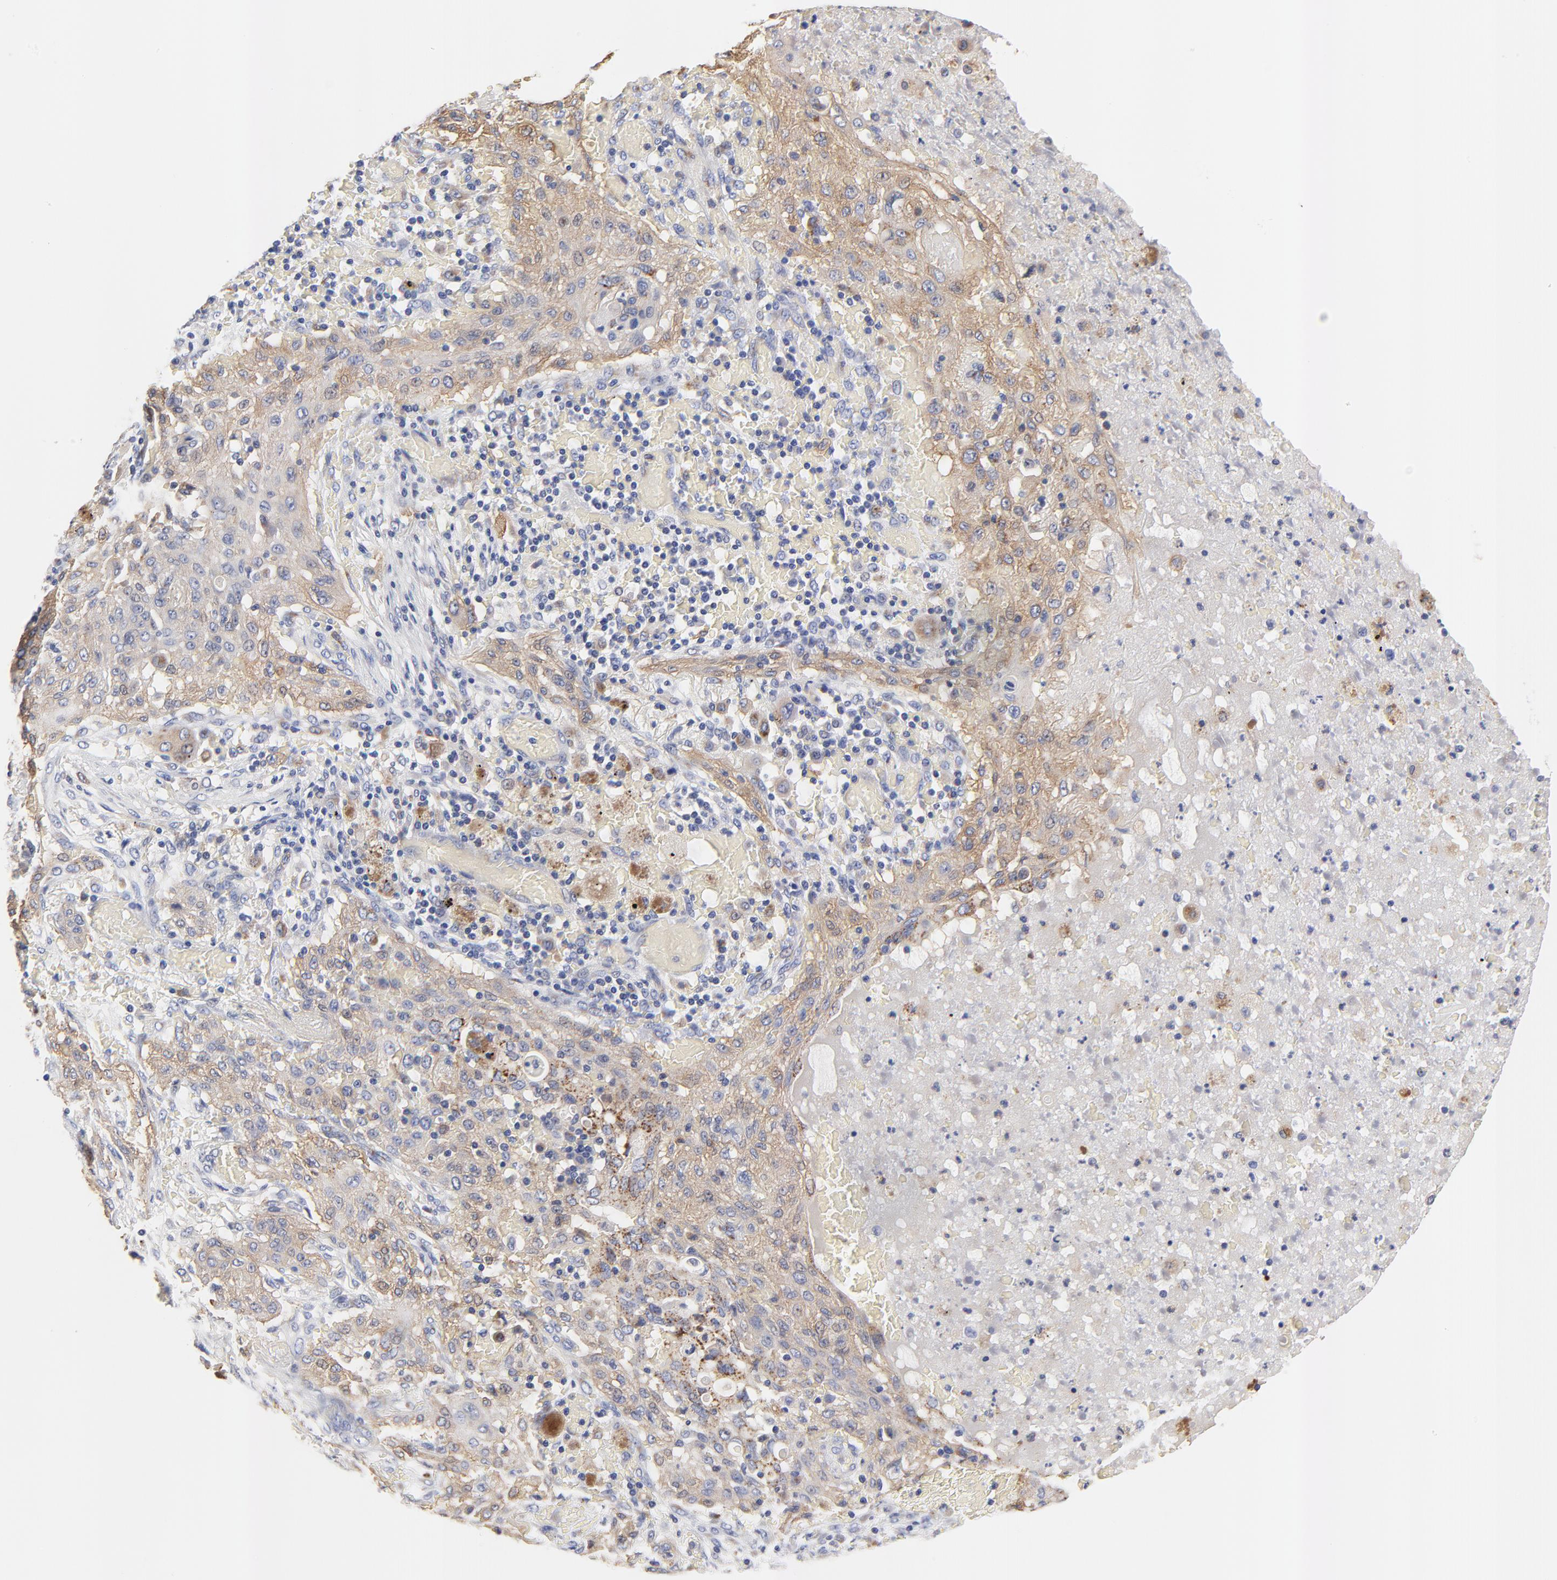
{"staining": {"intensity": "moderate", "quantity": "25%-75%", "location": "cytoplasmic/membranous"}, "tissue": "lung cancer", "cell_type": "Tumor cells", "image_type": "cancer", "snomed": [{"axis": "morphology", "description": "Squamous cell carcinoma, NOS"}, {"axis": "topography", "description": "Lung"}], "caption": "A brown stain shows moderate cytoplasmic/membranous expression of a protein in human lung squamous cell carcinoma tumor cells. The staining was performed using DAB (3,3'-diaminobenzidine) to visualize the protein expression in brown, while the nuclei were stained in blue with hematoxylin (Magnification: 20x).", "gene": "FBXL2", "patient": {"sex": "female", "age": 47}}